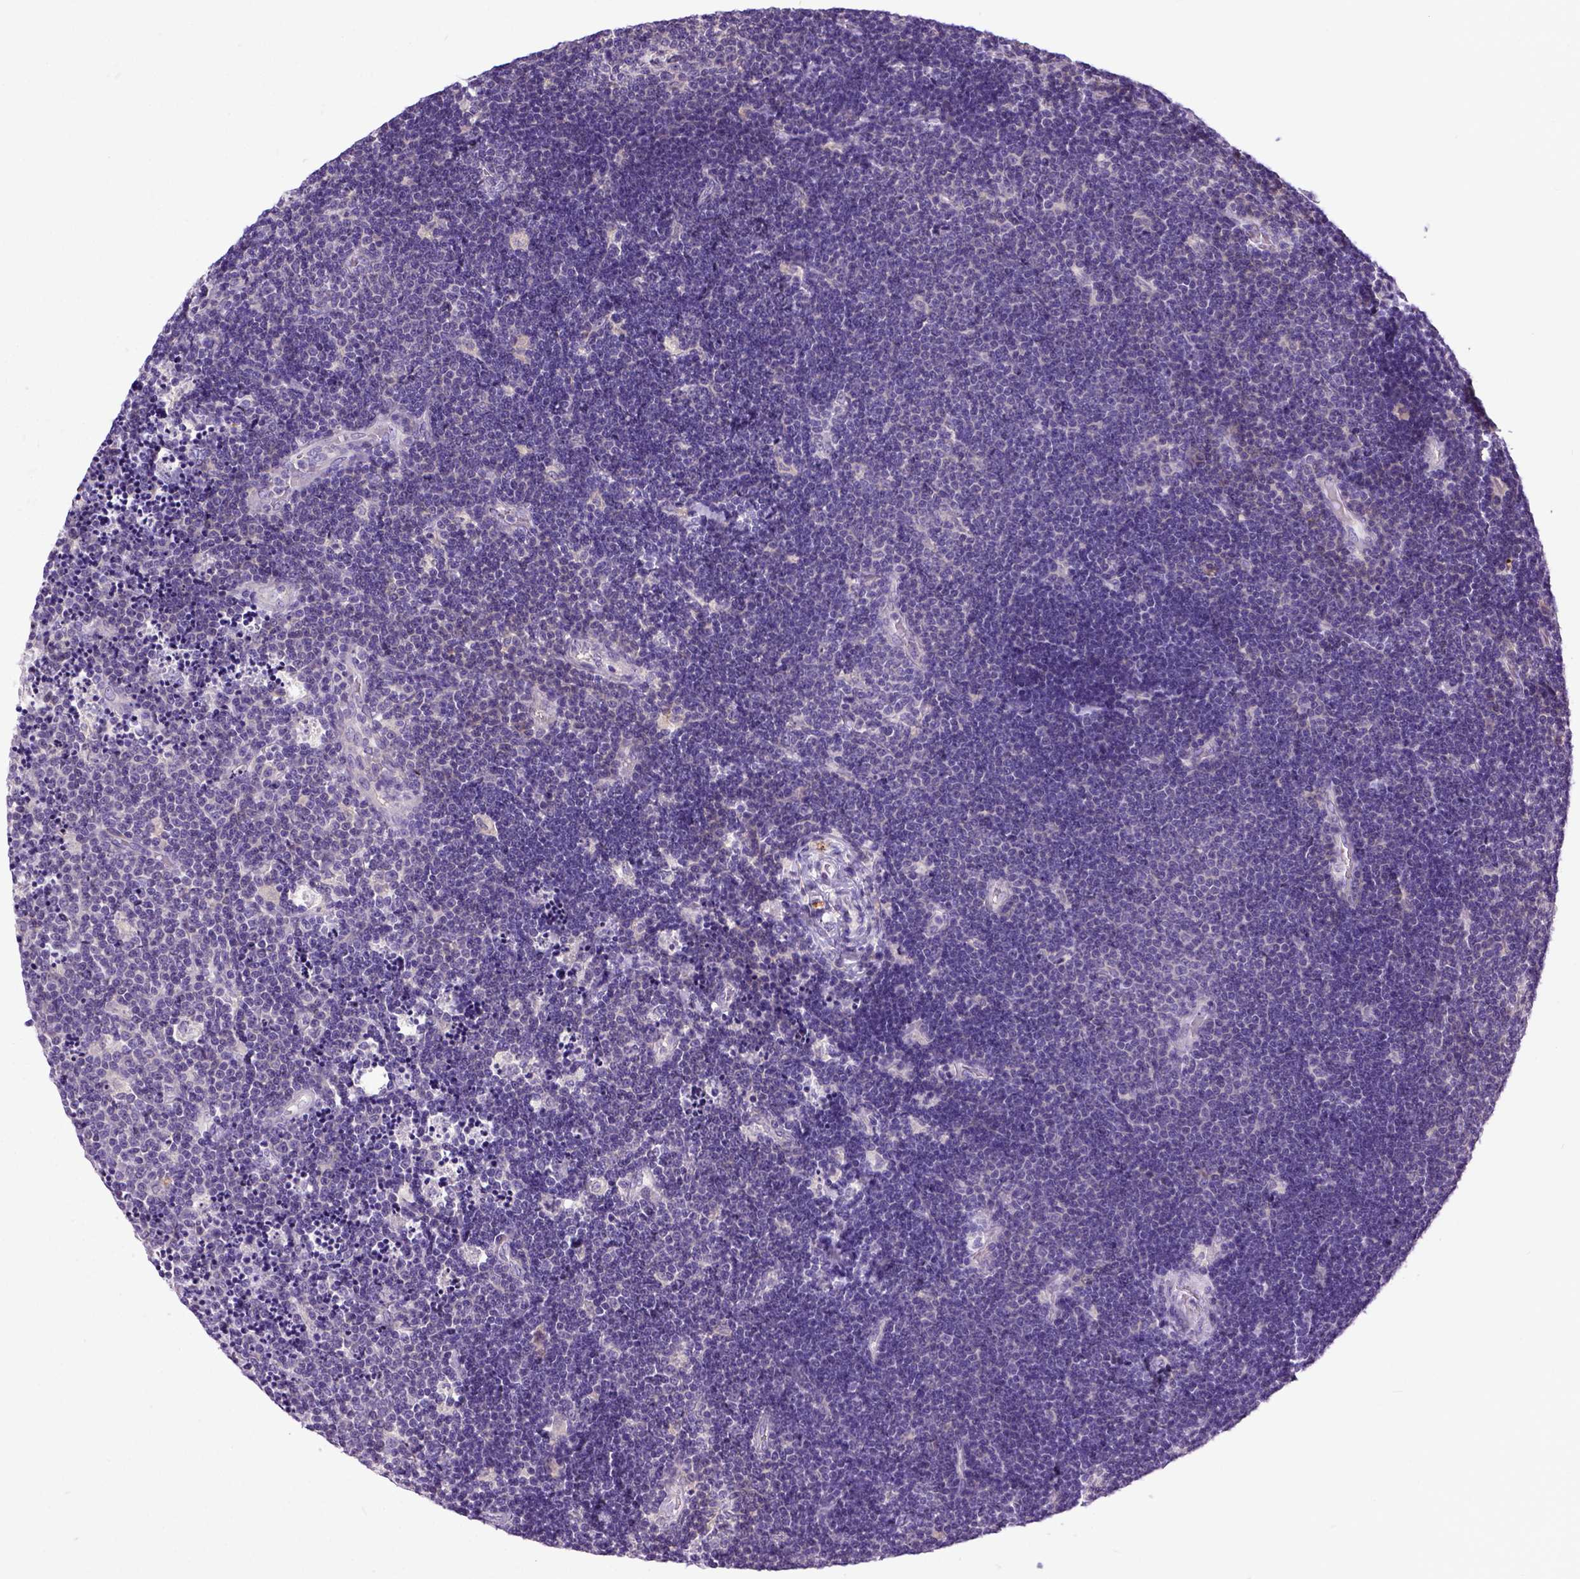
{"staining": {"intensity": "negative", "quantity": "none", "location": "none"}, "tissue": "lymphoma", "cell_type": "Tumor cells", "image_type": "cancer", "snomed": [{"axis": "morphology", "description": "Malignant lymphoma, non-Hodgkin's type, Low grade"}, {"axis": "topography", "description": "Brain"}], "caption": "A histopathology image of lymphoma stained for a protein exhibits no brown staining in tumor cells.", "gene": "NEK5", "patient": {"sex": "female", "age": 66}}